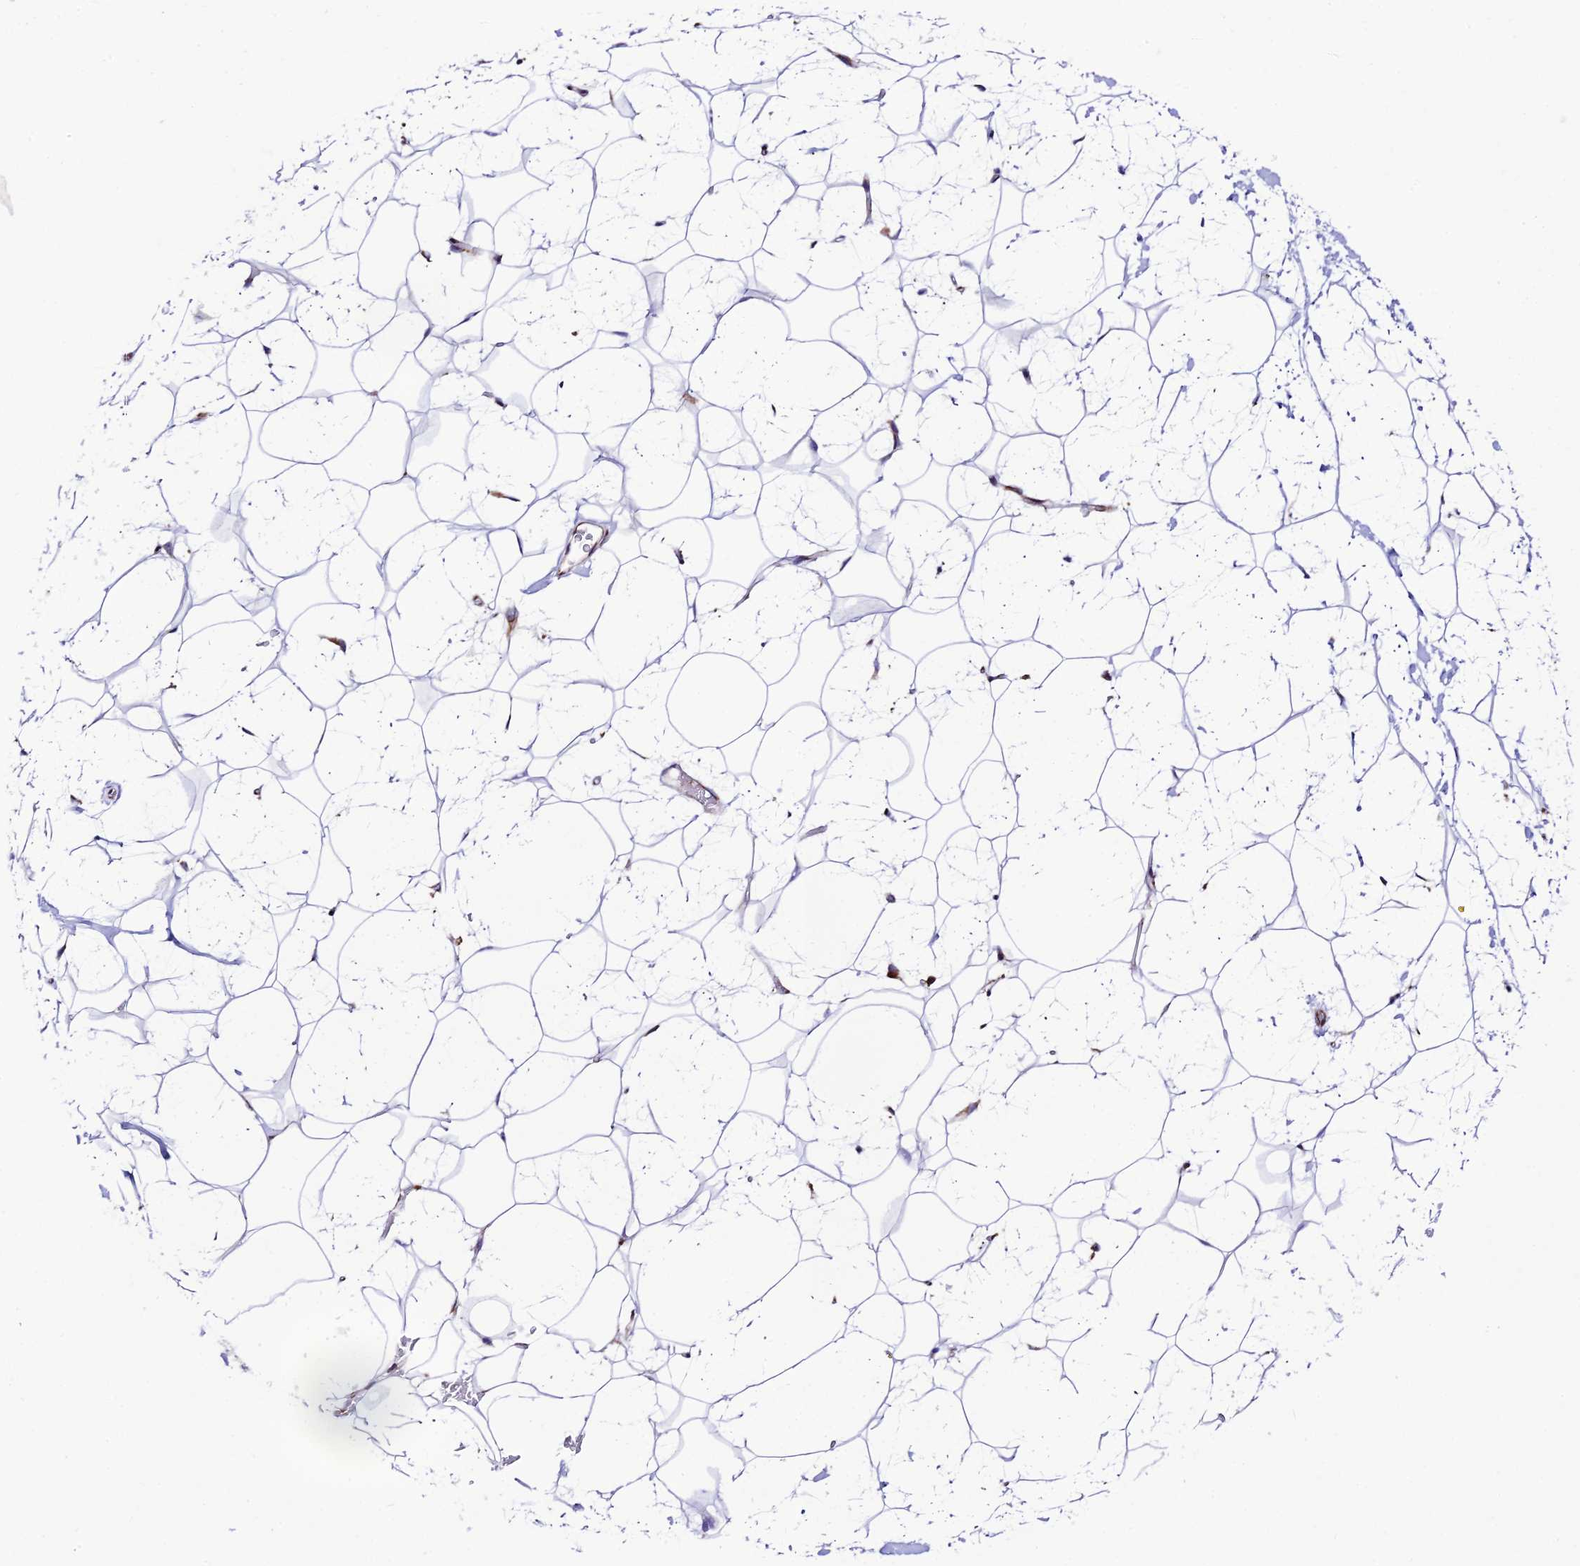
{"staining": {"intensity": "negative", "quantity": "none", "location": "none"}, "tissue": "adipose tissue", "cell_type": "Adipocytes", "image_type": "normal", "snomed": [{"axis": "morphology", "description": "Normal tissue, NOS"}, {"axis": "topography", "description": "Breast"}], "caption": "Immunohistochemical staining of benign human adipose tissue exhibits no significant positivity in adipocytes. (DAB (3,3'-diaminobenzidine) immunohistochemistry (IHC), high magnification).", "gene": "TUBGCP6", "patient": {"sex": "female", "age": 26}}